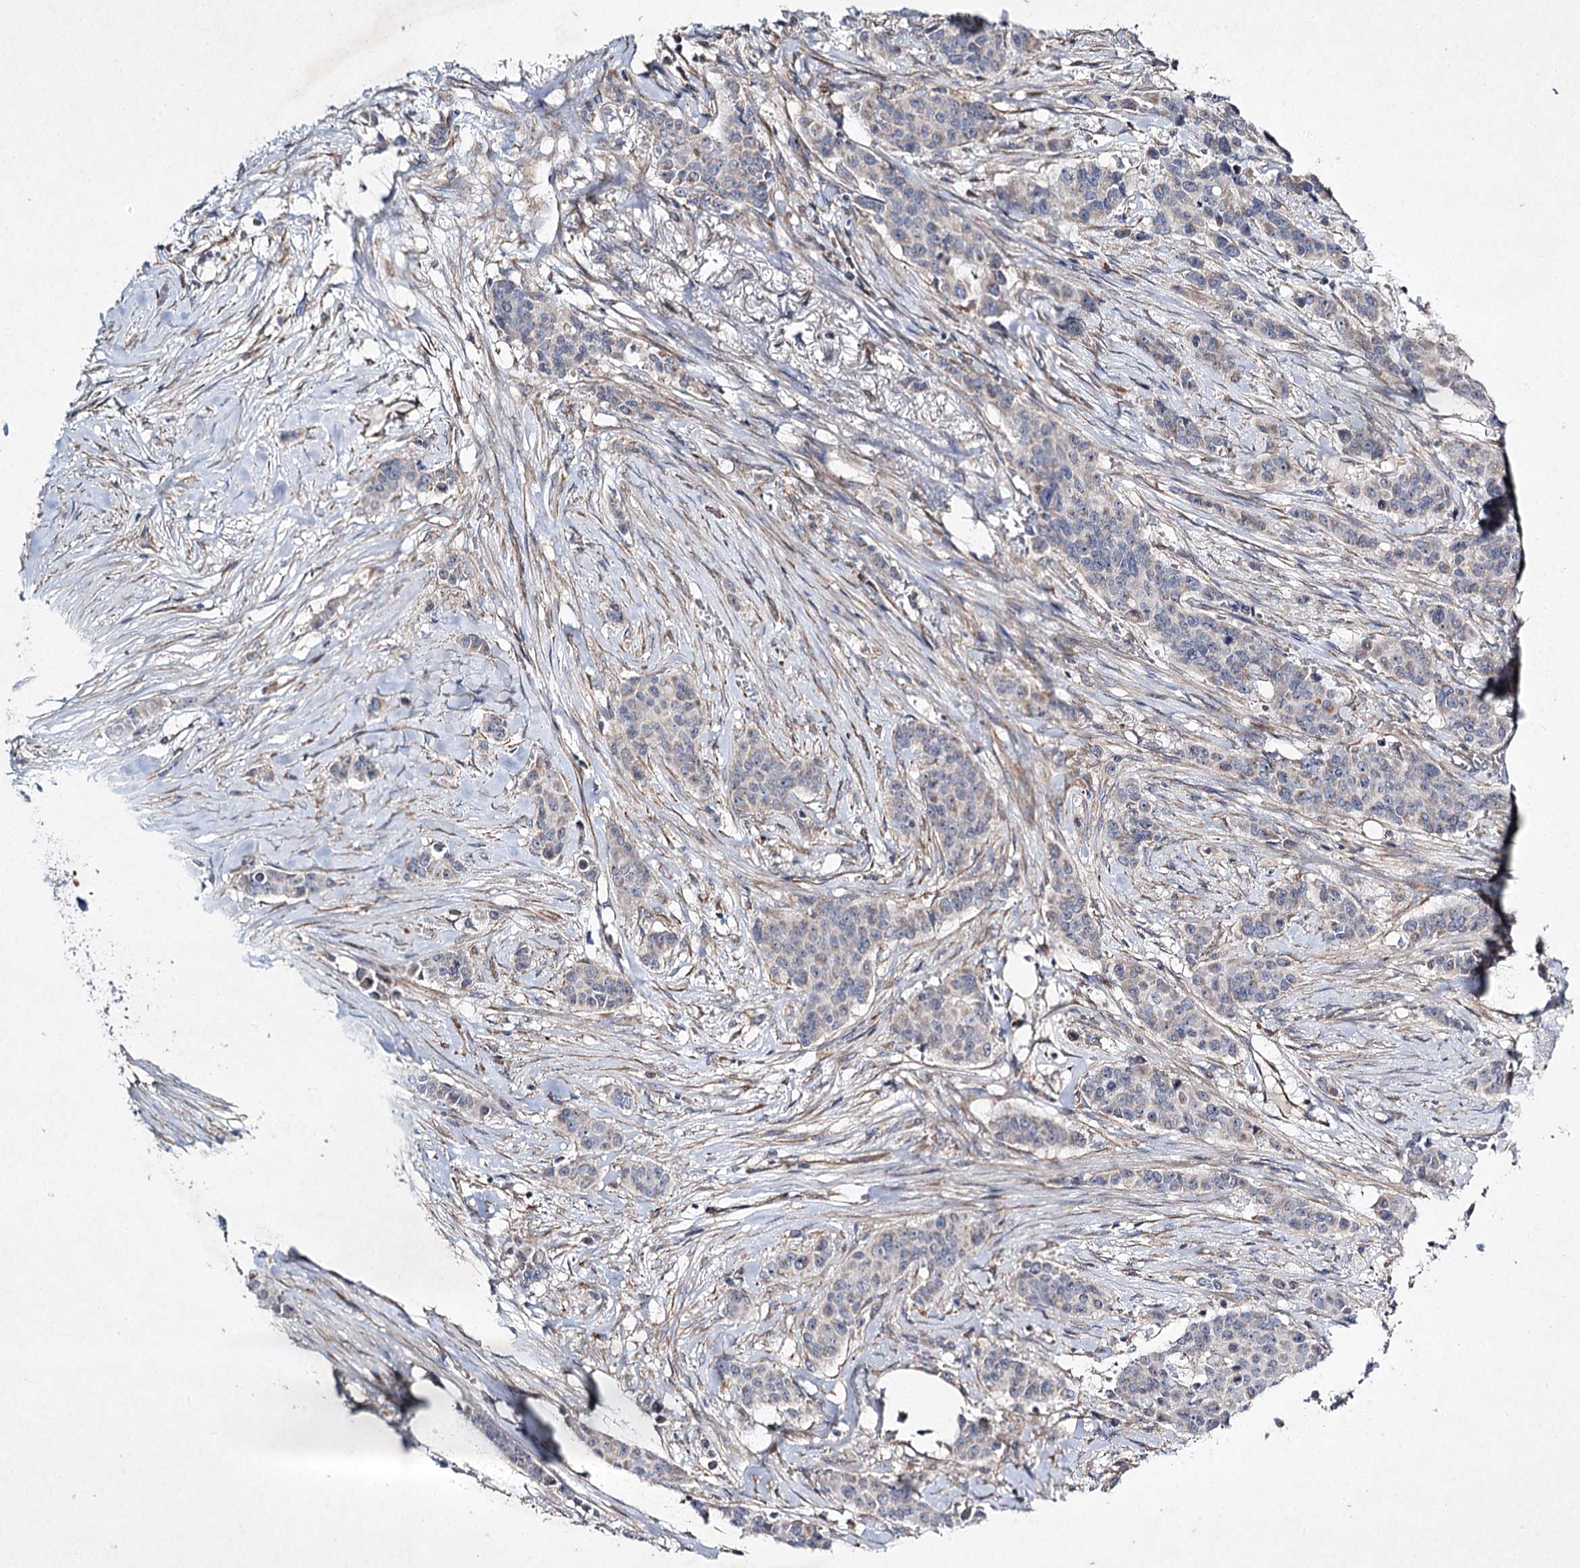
{"staining": {"intensity": "negative", "quantity": "none", "location": "none"}, "tissue": "breast cancer", "cell_type": "Tumor cells", "image_type": "cancer", "snomed": [{"axis": "morphology", "description": "Duct carcinoma"}, {"axis": "topography", "description": "Breast"}], "caption": "The IHC photomicrograph has no significant expression in tumor cells of breast infiltrating ductal carcinoma tissue. (DAB (3,3'-diaminobenzidine) immunohistochemistry visualized using brightfield microscopy, high magnification).", "gene": "KIAA0825", "patient": {"sex": "female", "age": 40}}